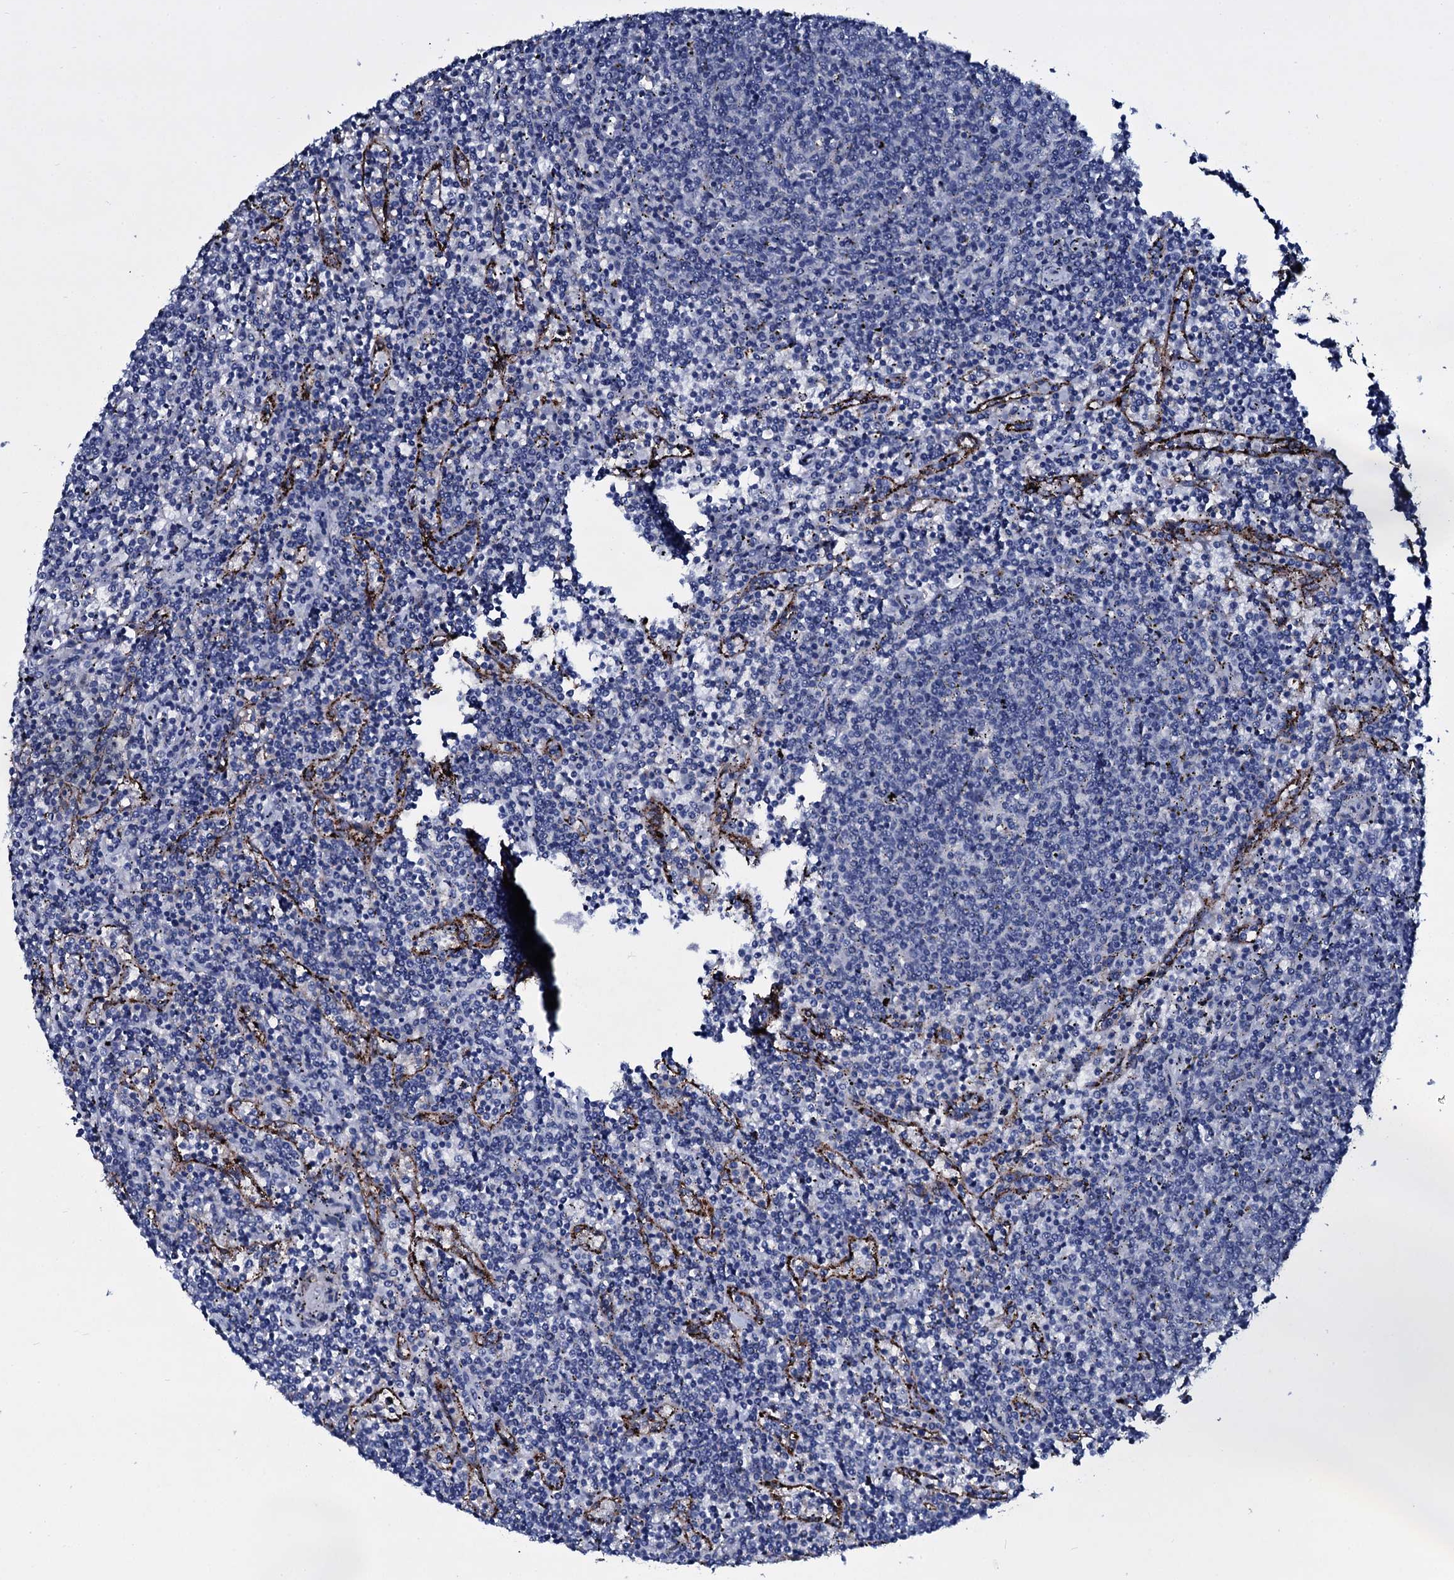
{"staining": {"intensity": "negative", "quantity": "none", "location": "none"}, "tissue": "lymphoma", "cell_type": "Tumor cells", "image_type": "cancer", "snomed": [{"axis": "morphology", "description": "Malignant lymphoma, non-Hodgkin's type, Low grade"}, {"axis": "topography", "description": "Spleen"}], "caption": "IHC micrograph of human lymphoma stained for a protein (brown), which demonstrates no expression in tumor cells.", "gene": "TPGS2", "patient": {"sex": "female", "age": 50}}